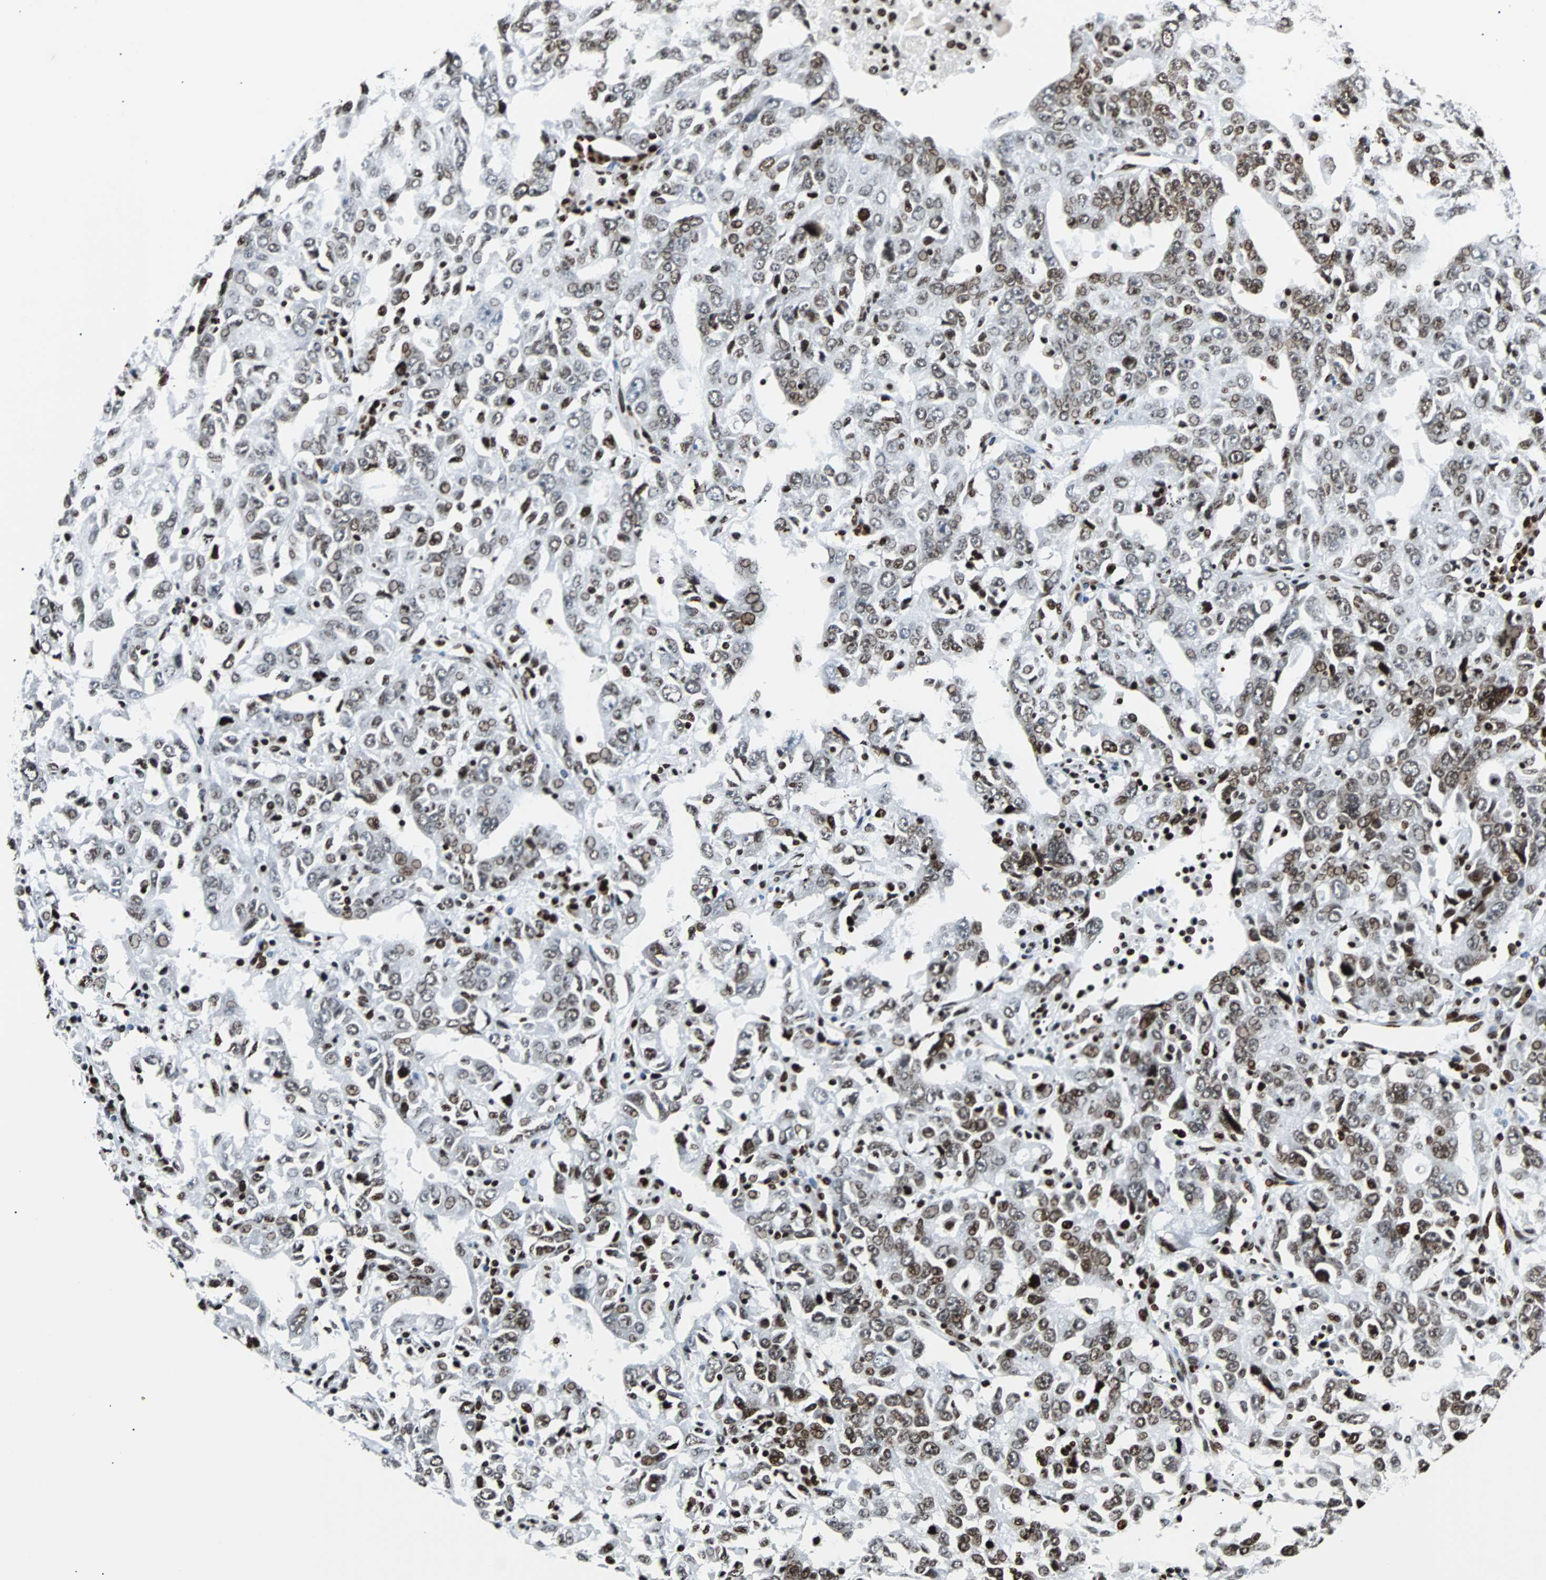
{"staining": {"intensity": "moderate", "quantity": "25%-75%", "location": "nuclear"}, "tissue": "ovarian cancer", "cell_type": "Tumor cells", "image_type": "cancer", "snomed": [{"axis": "morphology", "description": "Carcinoma, endometroid"}, {"axis": "topography", "description": "Ovary"}], "caption": "Ovarian cancer (endometroid carcinoma) tissue reveals moderate nuclear positivity in approximately 25%-75% of tumor cells", "gene": "ZNF131", "patient": {"sex": "female", "age": 62}}